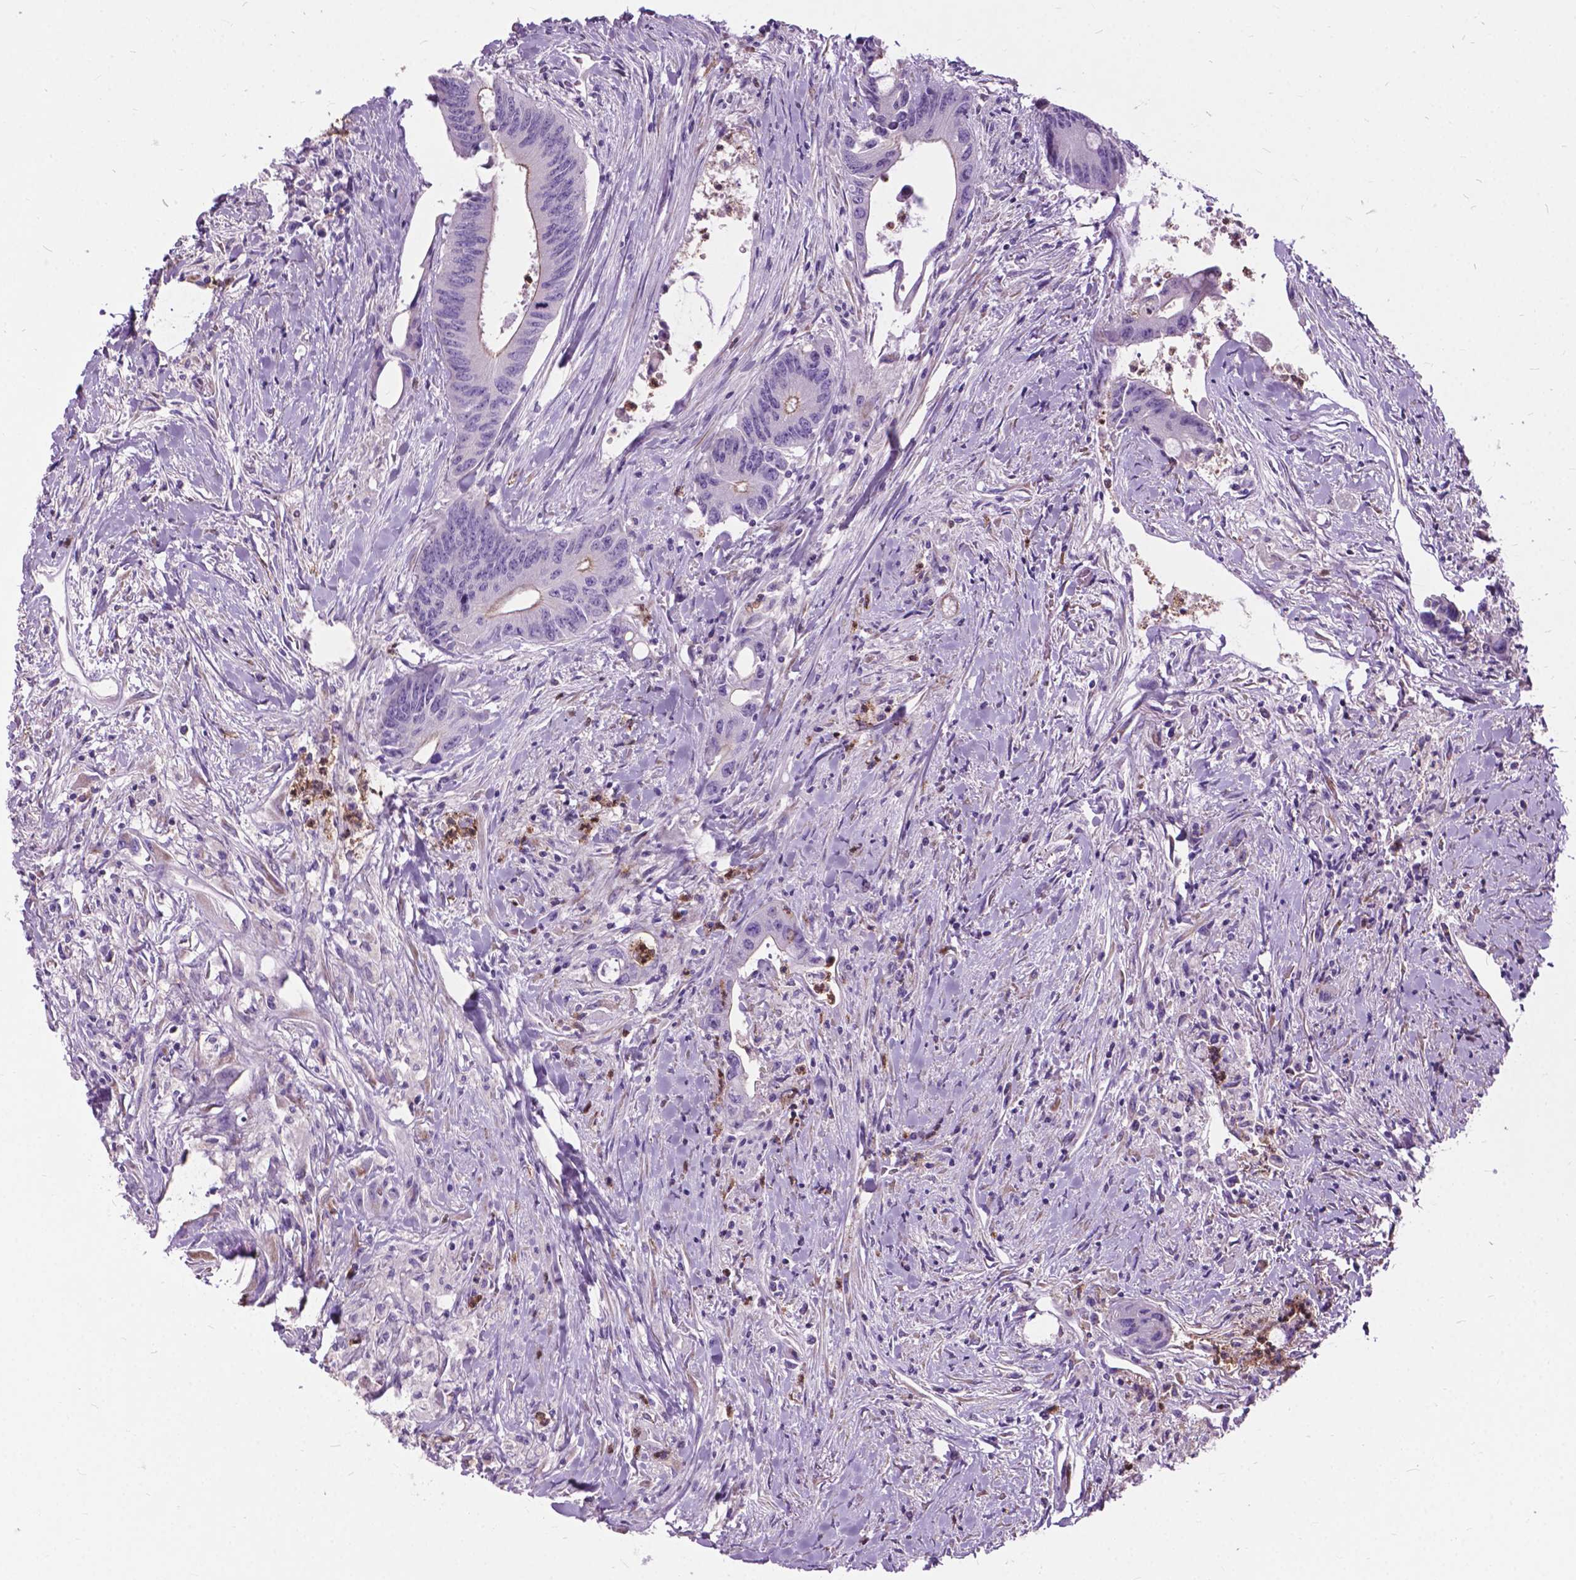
{"staining": {"intensity": "weak", "quantity": "<25%", "location": "cytoplasmic/membranous"}, "tissue": "colorectal cancer", "cell_type": "Tumor cells", "image_type": "cancer", "snomed": [{"axis": "morphology", "description": "Adenocarcinoma, NOS"}, {"axis": "topography", "description": "Rectum"}], "caption": "This is an immunohistochemistry micrograph of human colorectal cancer. There is no staining in tumor cells.", "gene": "PRR35", "patient": {"sex": "male", "age": 59}}